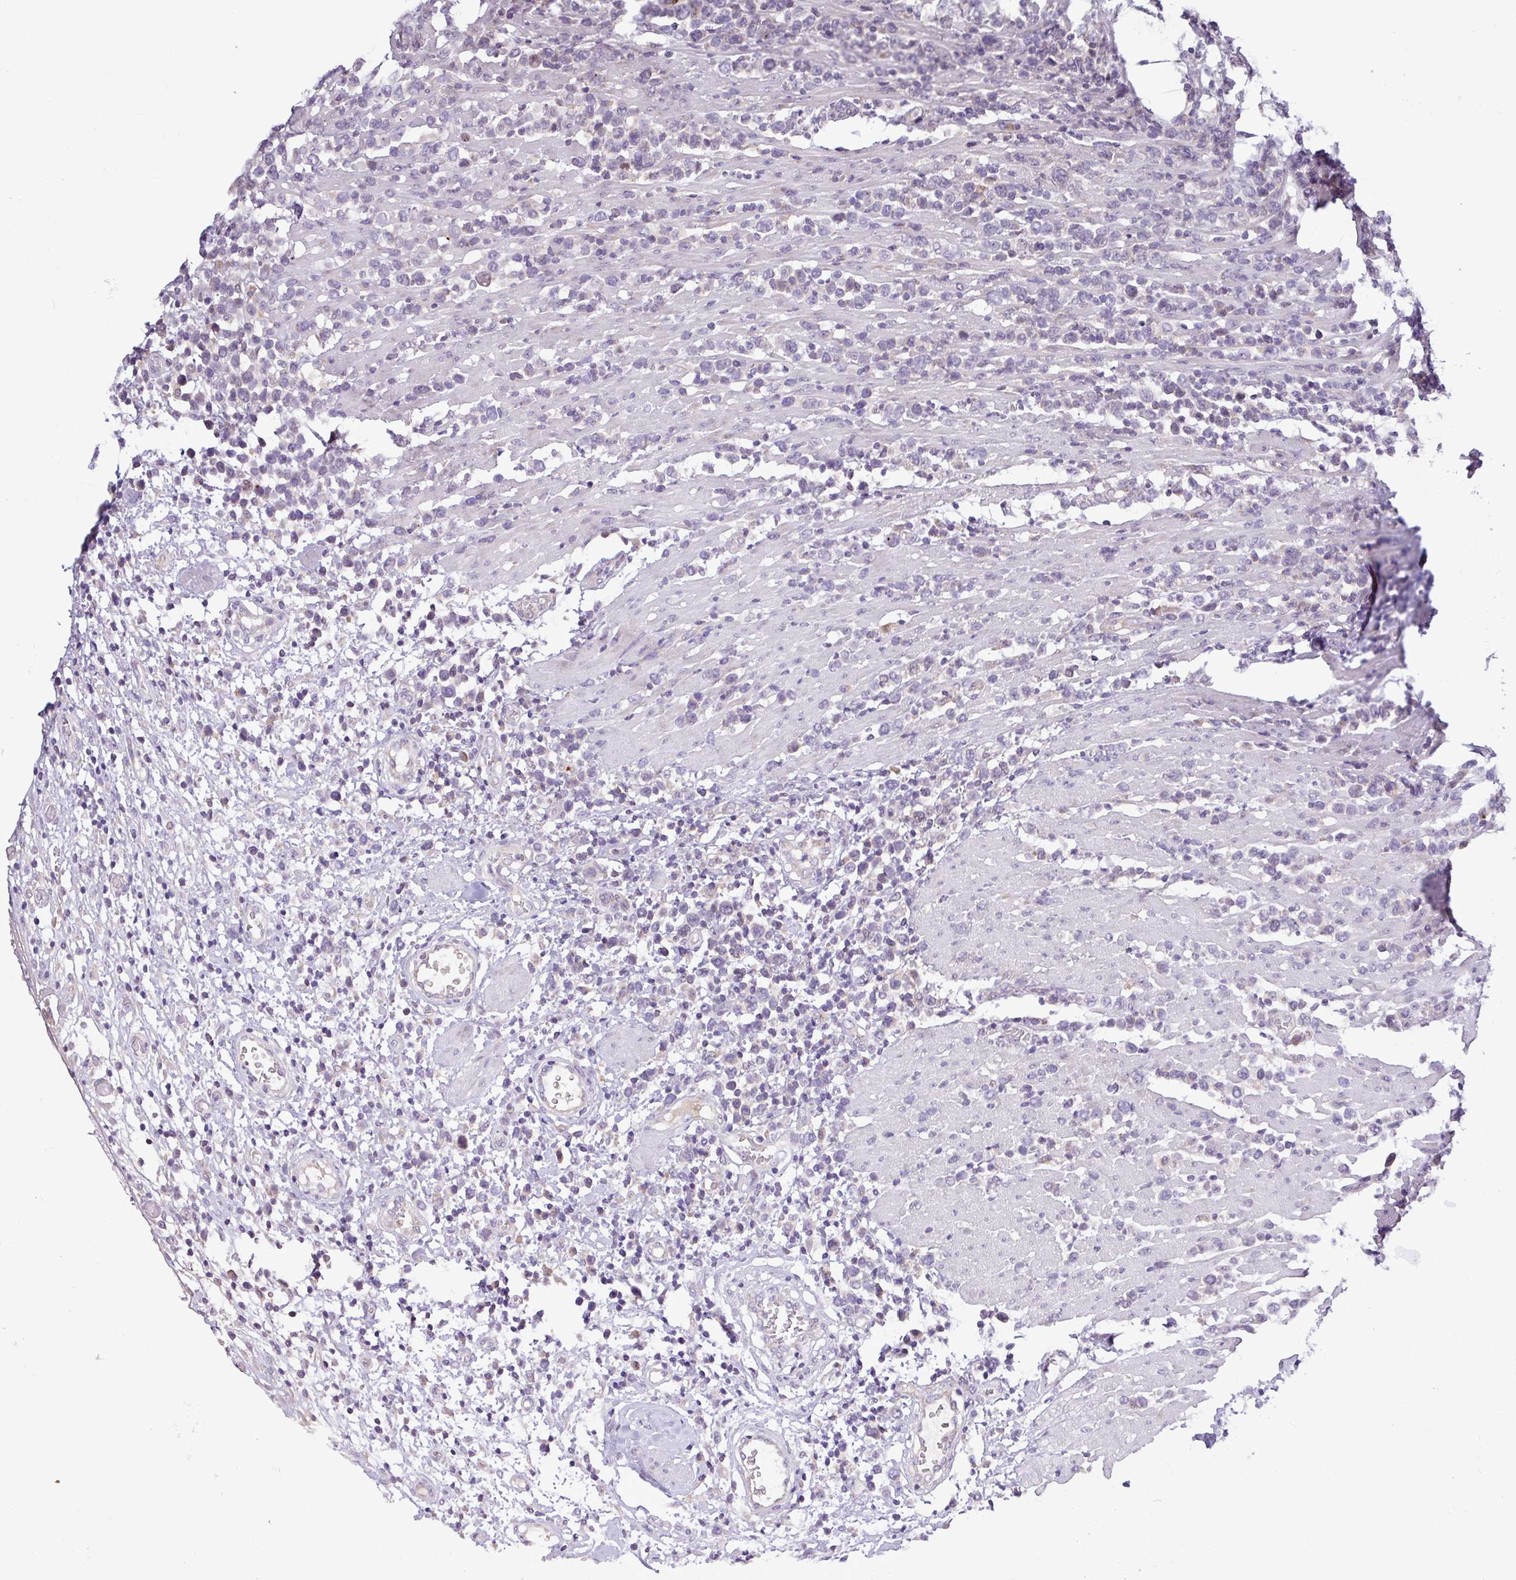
{"staining": {"intensity": "negative", "quantity": "none", "location": "none"}, "tissue": "lymphoma", "cell_type": "Tumor cells", "image_type": "cancer", "snomed": [{"axis": "morphology", "description": "Malignant lymphoma, non-Hodgkin's type, High grade"}, {"axis": "topography", "description": "Soft tissue"}], "caption": "Immunohistochemistry micrograph of human malignant lymphoma, non-Hodgkin's type (high-grade) stained for a protein (brown), which reveals no staining in tumor cells.", "gene": "SFTPB", "patient": {"sex": "female", "age": 56}}